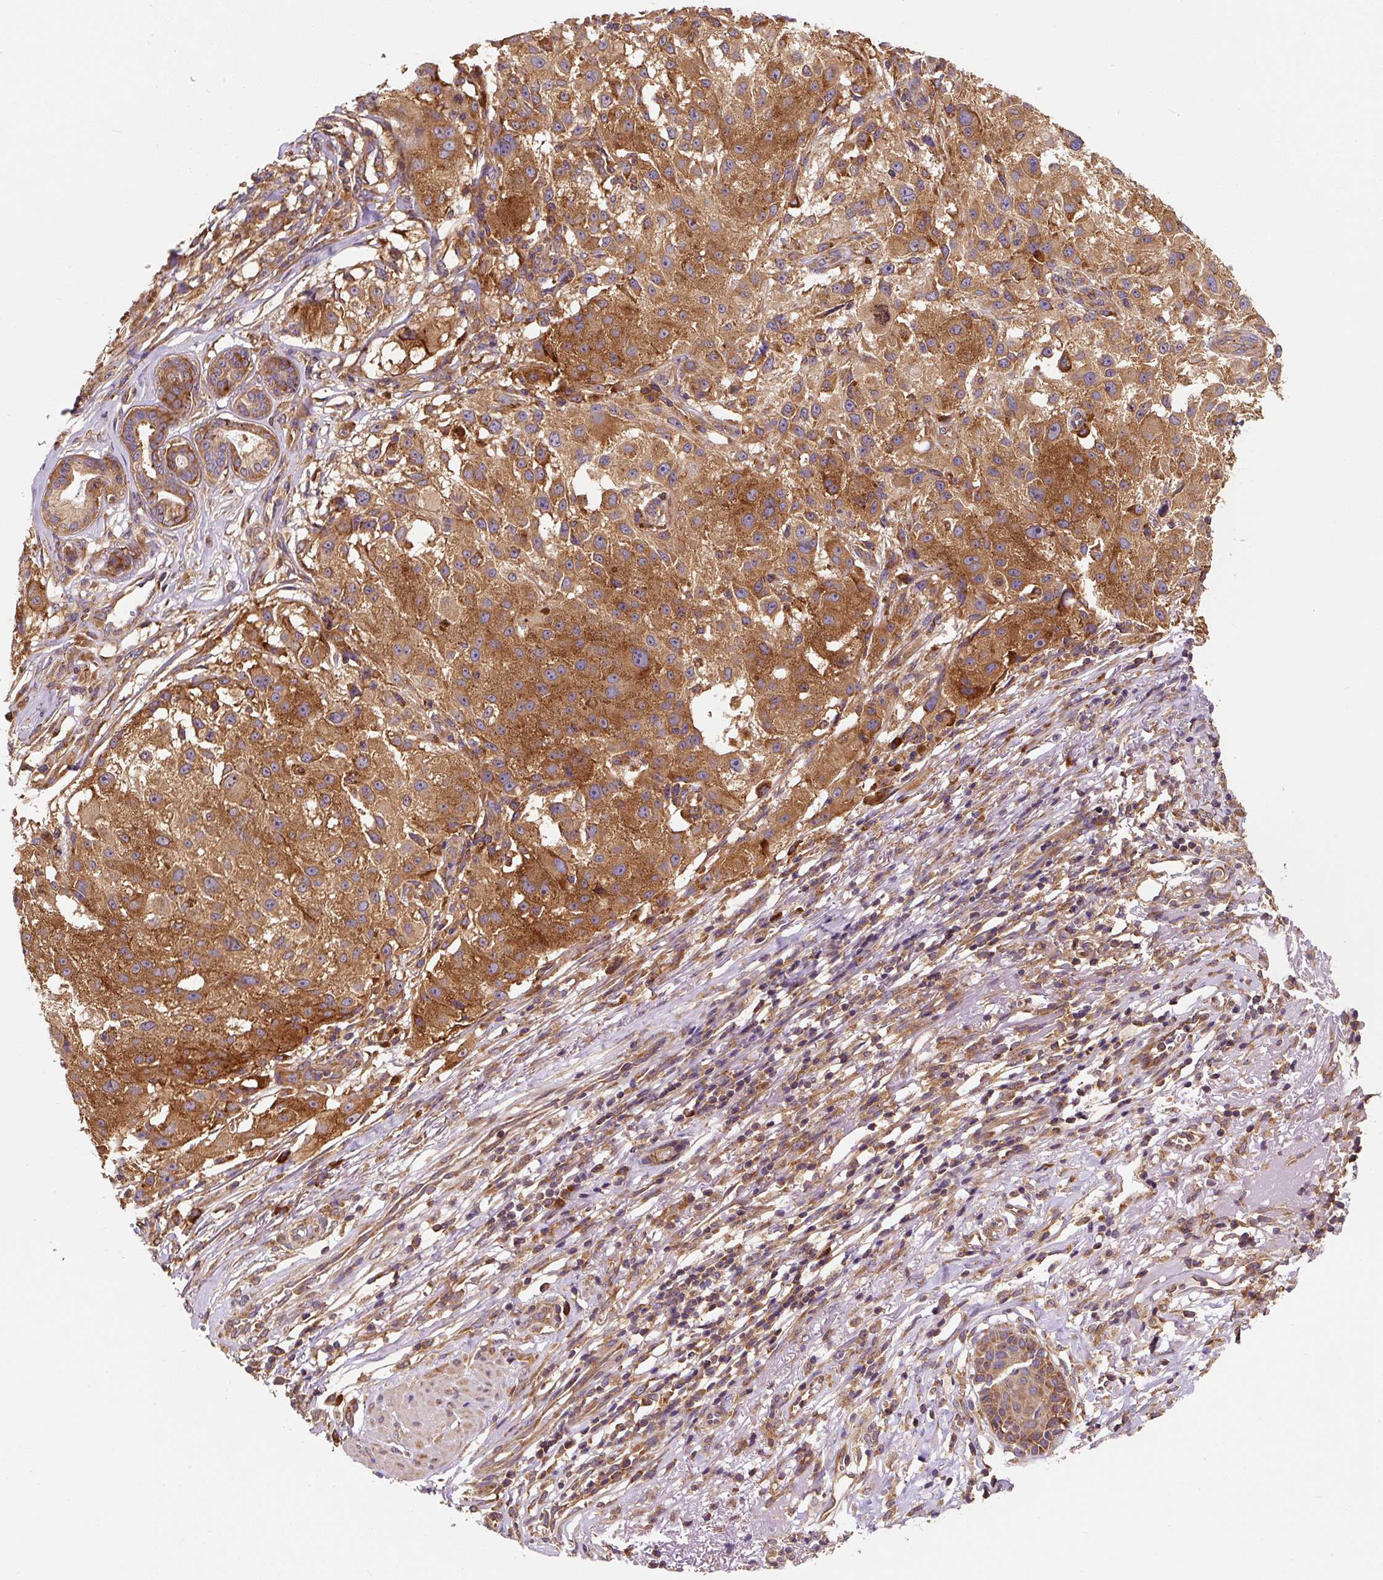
{"staining": {"intensity": "moderate", "quantity": ">75%", "location": "cytoplasmic/membranous"}, "tissue": "melanoma", "cell_type": "Tumor cells", "image_type": "cancer", "snomed": [{"axis": "morphology", "description": "Necrosis, NOS"}, {"axis": "morphology", "description": "Malignant melanoma, NOS"}, {"axis": "topography", "description": "Skin"}], "caption": "Tumor cells display moderate cytoplasmic/membranous expression in about >75% of cells in melanoma.", "gene": "EIF2S2", "patient": {"sex": "female", "age": 87}}